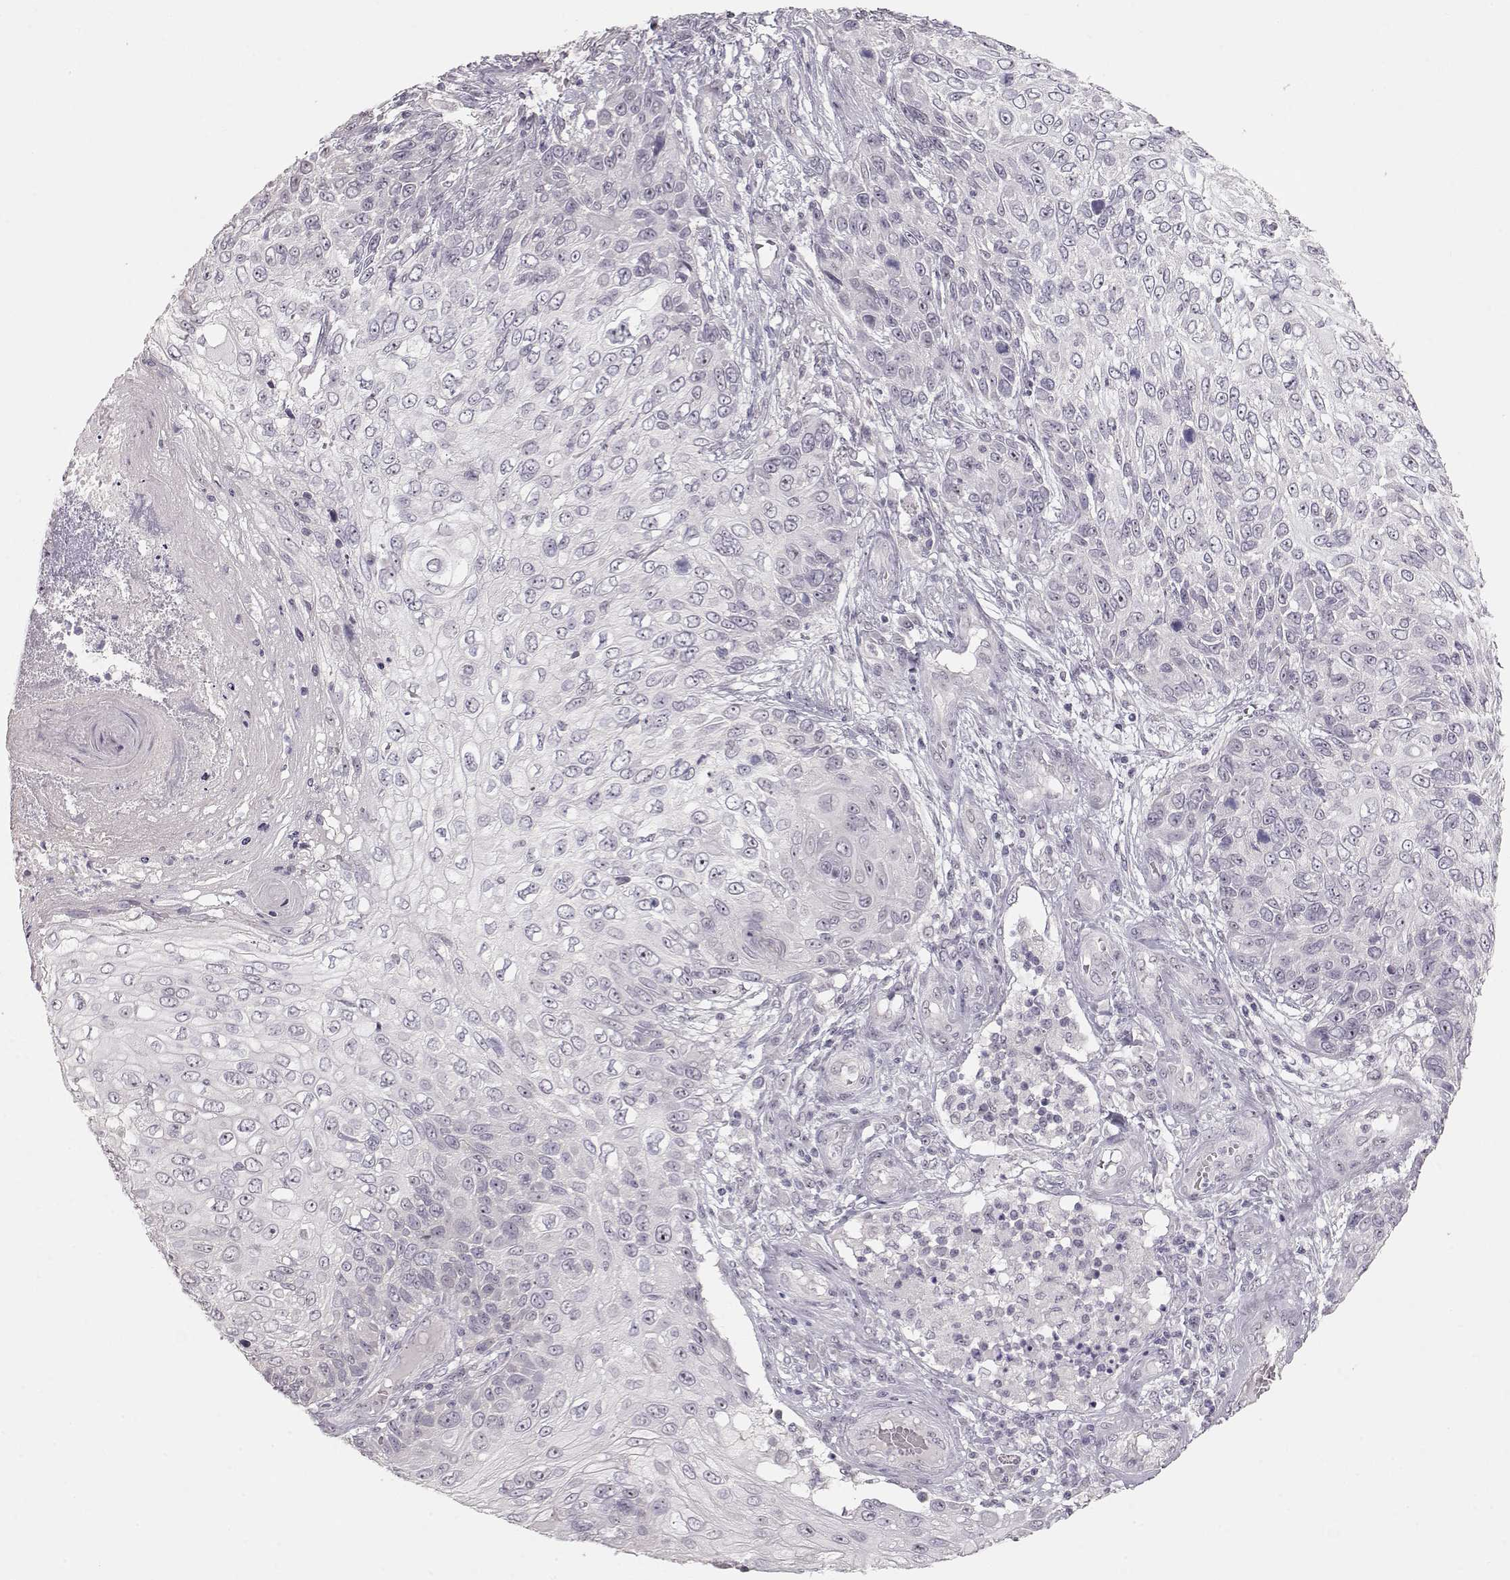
{"staining": {"intensity": "negative", "quantity": "none", "location": "none"}, "tissue": "skin cancer", "cell_type": "Tumor cells", "image_type": "cancer", "snomed": [{"axis": "morphology", "description": "Squamous cell carcinoma, NOS"}, {"axis": "topography", "description": "Skin"}], "caption": "Squamous cell carcinoma (skin) was stained to show a protein in brown. There is no significant expression in tumor cells. (DAB (3,3'-diaminobenzidine) IHC with hematoxylin counter stain).", "gene": "FAM205A", "patient": {"sex": "male", "age": 92}}